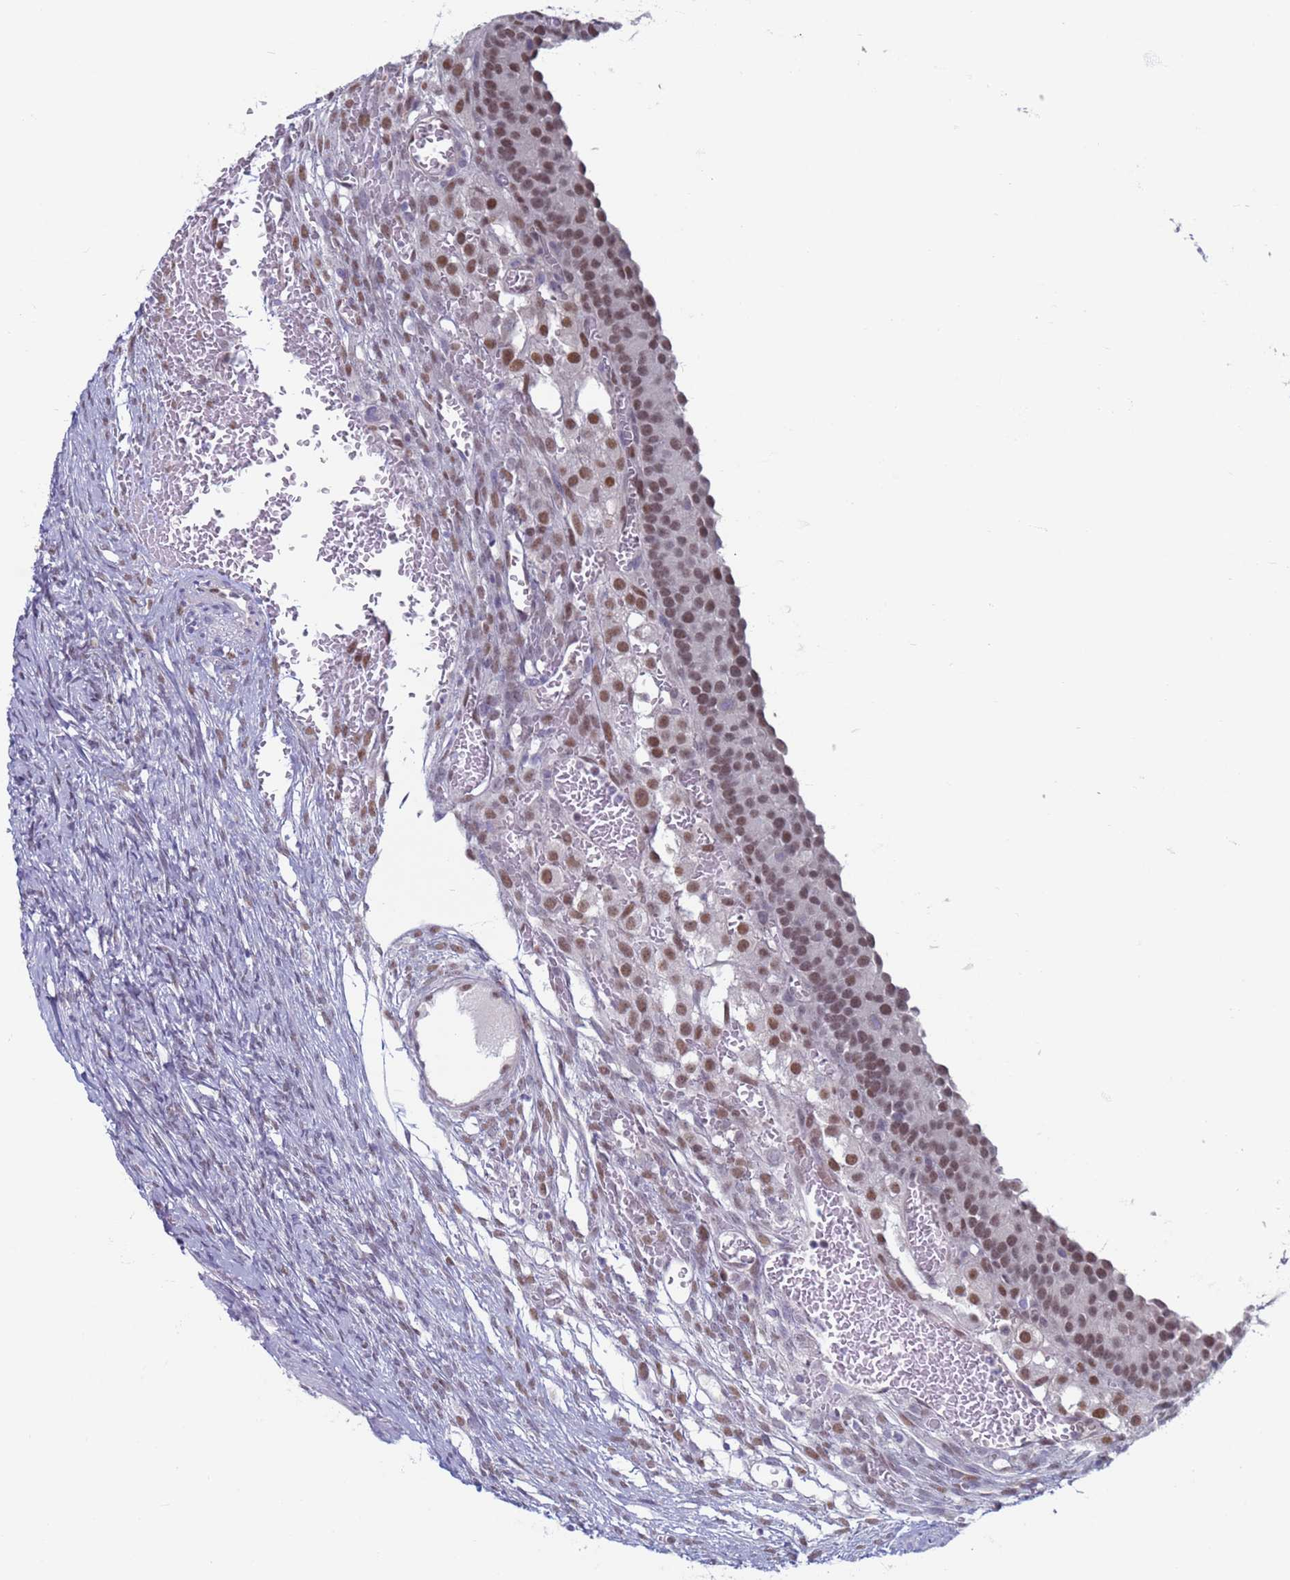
{"staining": {"intensity": "moderate", "quantity": ">75%", "location": "nuclear"}, "tissue": "ovary", "cell_type": "Follicle cells", "image_type": "normal", "snomed": [{"axis": "morphology", "description": "Normal tissue, NOS"}, {"axis": "topography", "description": "Ovary"}], "caption": "Immunohistochemical staining of unremarkable human ovary shows medium levels of moderate nuclear expression in approximately >75% of follicle cells. Using DAB (3,3'-diaminobenzidine) (brown) and hematoxylin (blue) stains, captured at high magnification using brightfield microscopy.", "gene": "SAE1", "patient": {"sex": "female", "age": 39}}